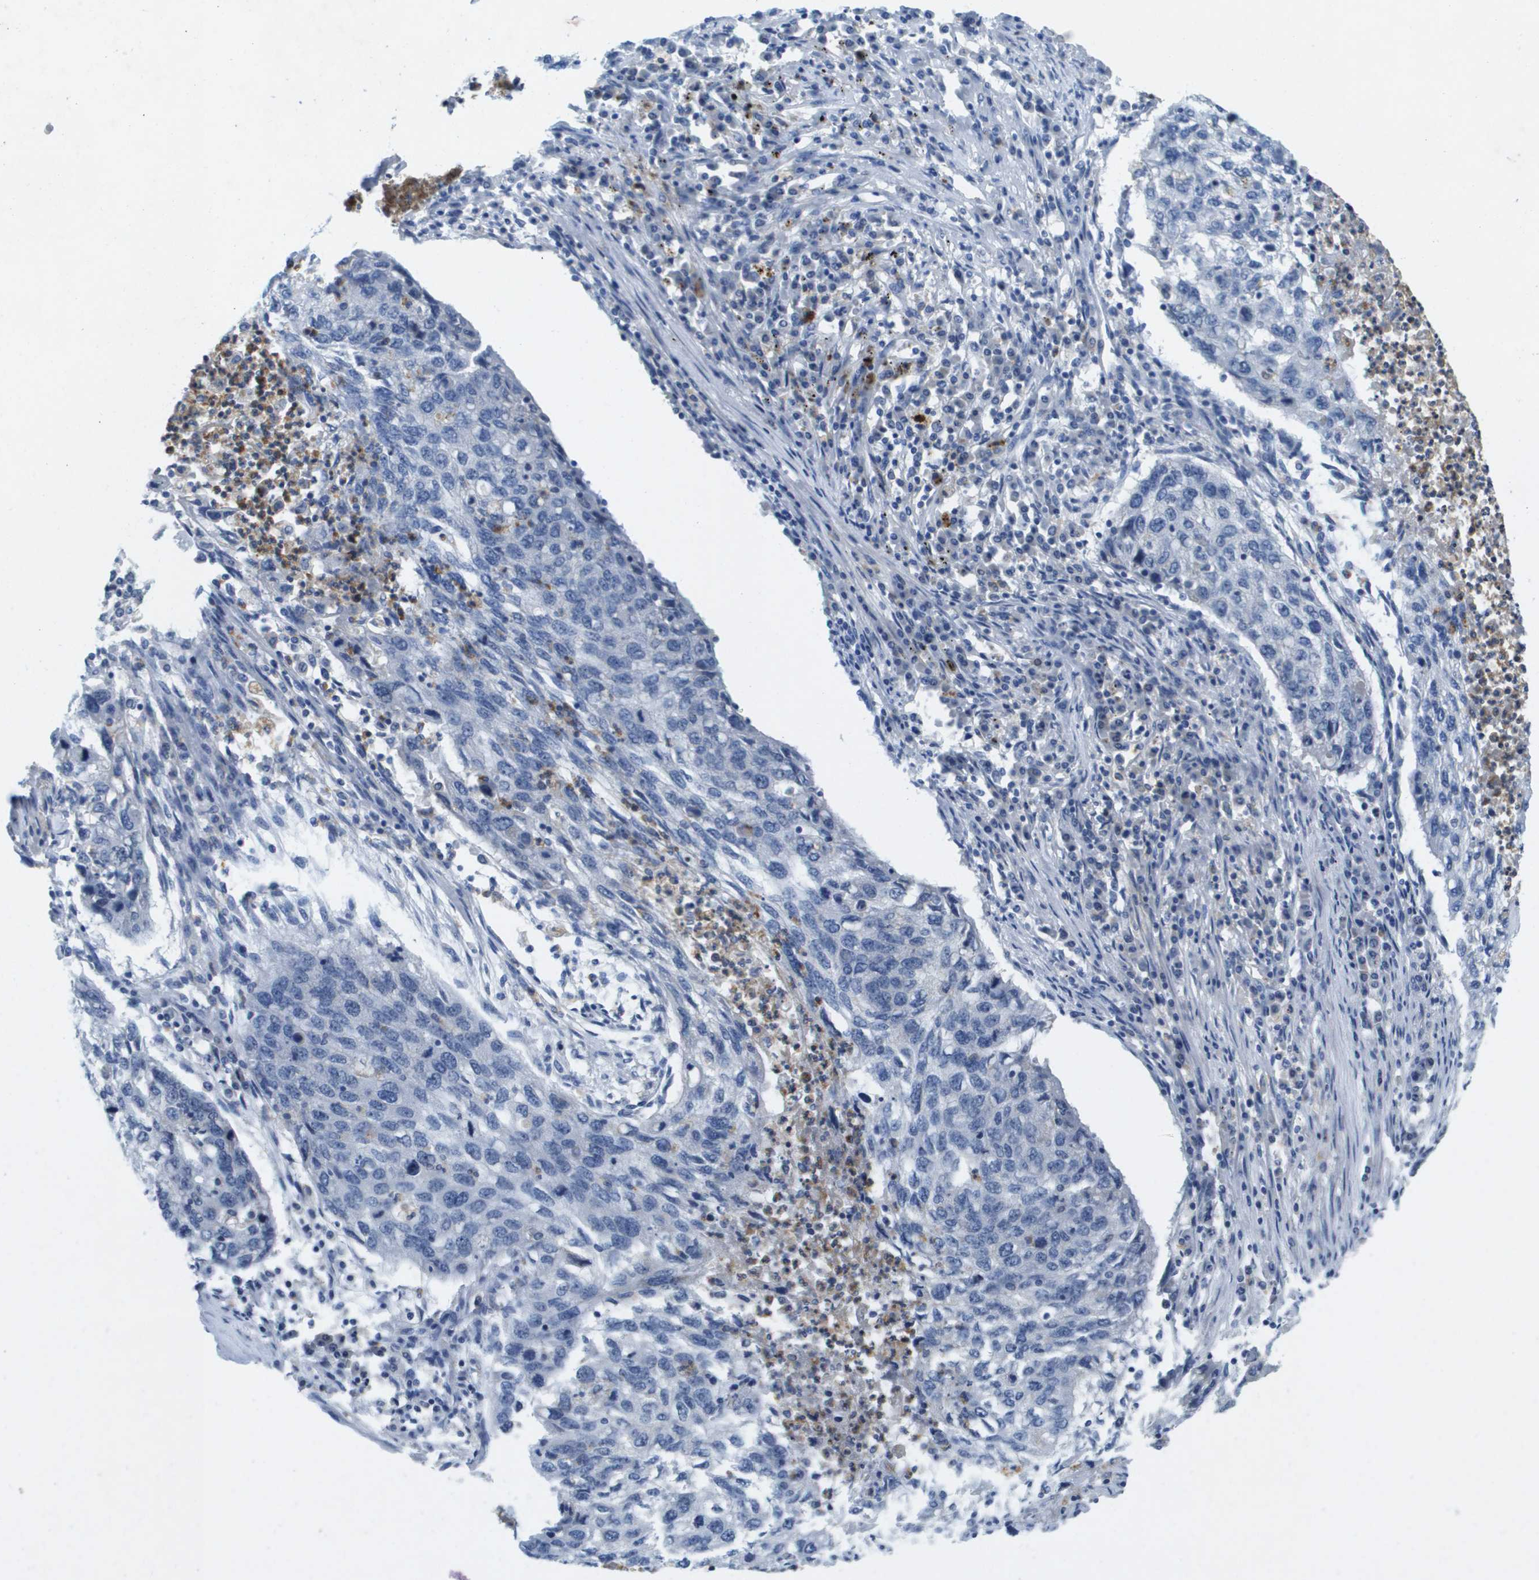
{"staining": {"intensity": "negative", "quantity": "none", "location": "none"}, "tissue": "lung cancer", "cell_type": "Tumor cells", "image_type": "cancer", "snomed": [{"axis": "morphology", "description": "Squamous cell carcinoma, NOS"}, {"axis": "topography", "description": "Lung"}], "caption": "The image shows no significant expression in tumor cells of squamous cell carcinoma (lung).", "gene": "LIPG", "patient": {"sex": "female", "age": 63}}